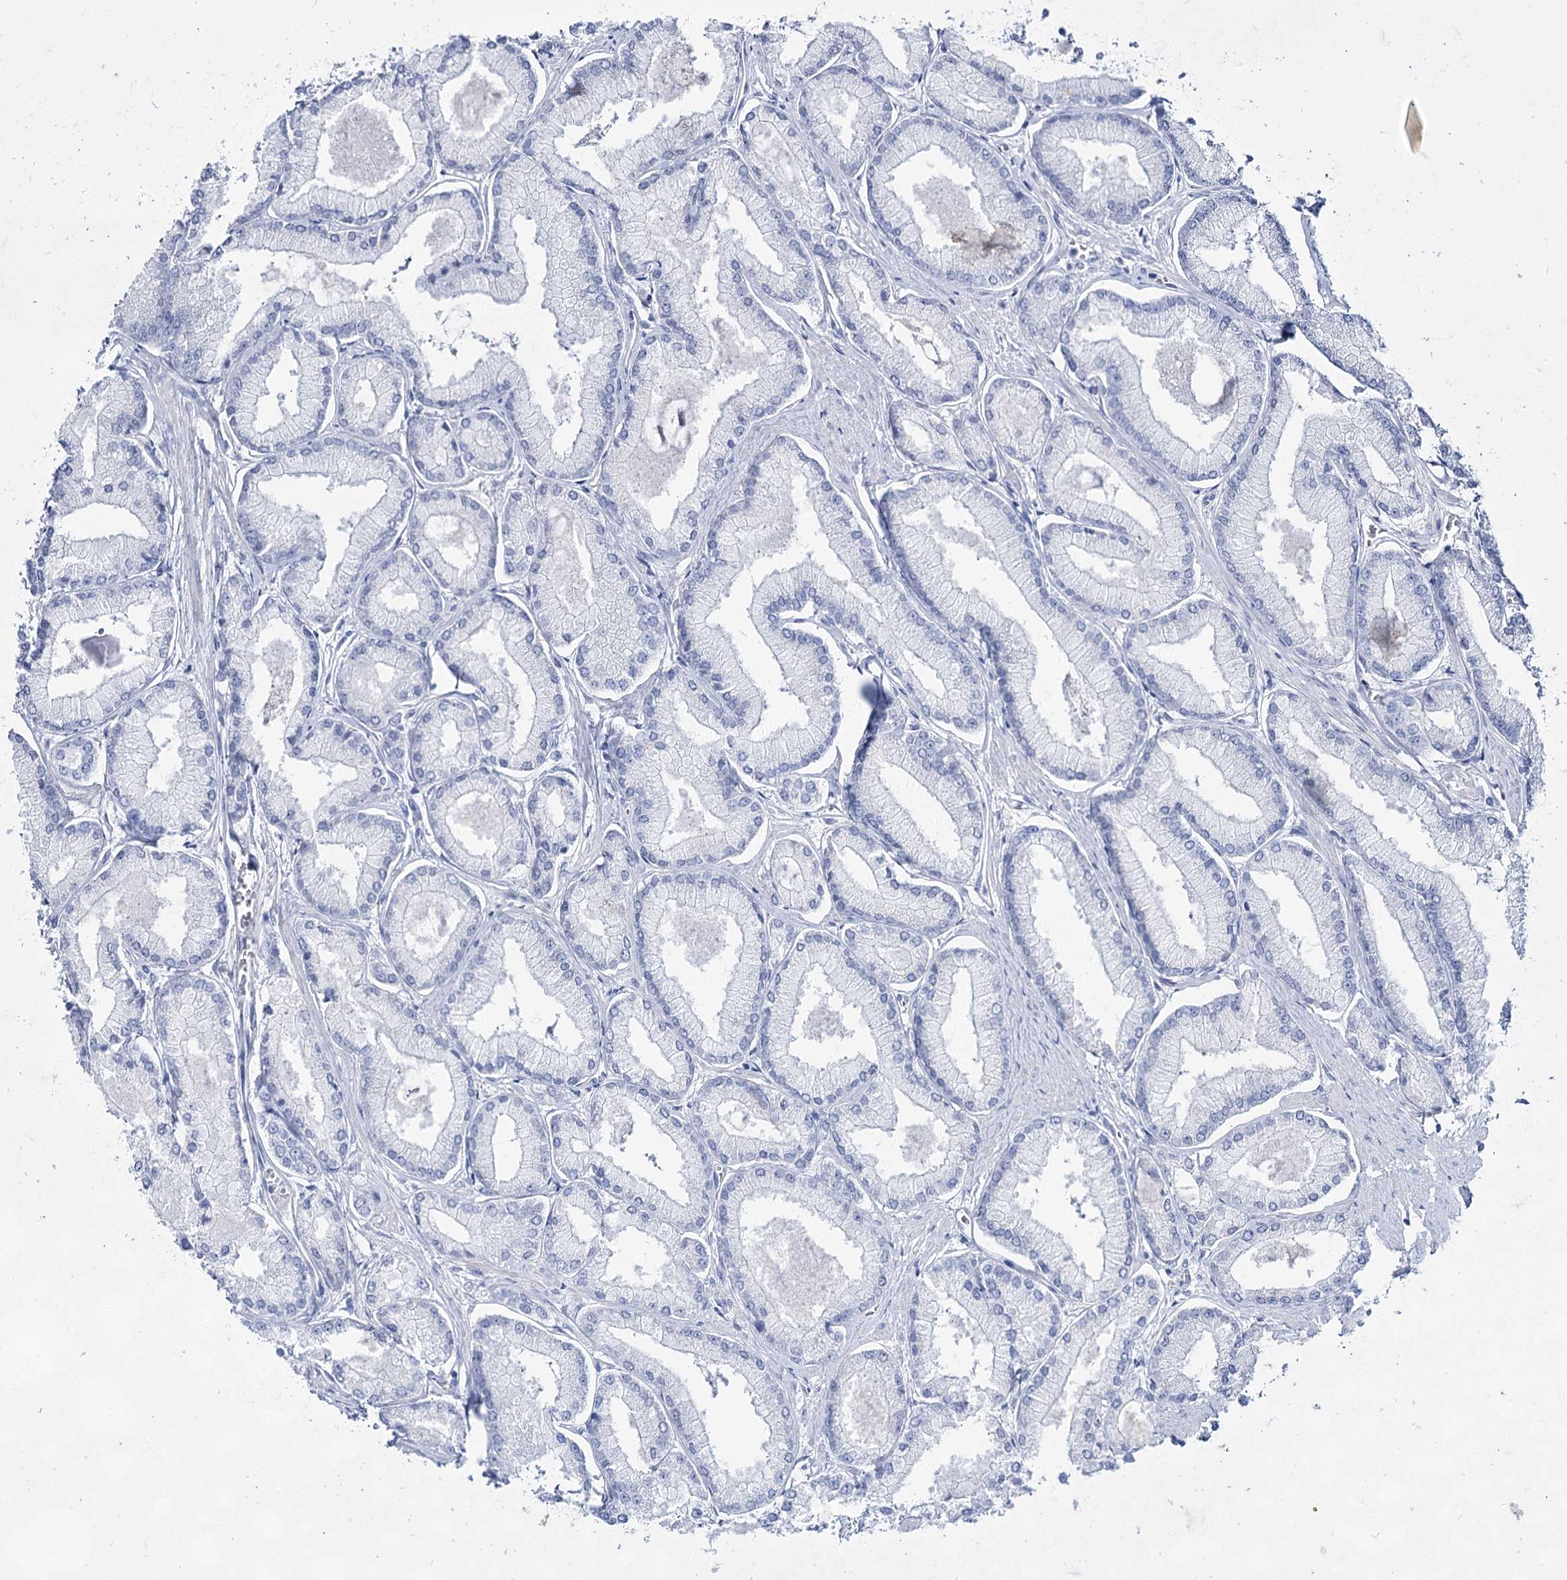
{"staining": {"intensity": "negative", "quantity": "none", "location": "none"}, "tissue": "prostate cancer", "cell_type": "Tumor cells", "image_type": "cancer", "snomed": [{"axis": "morphology", "description": "Adenocarcinoma, Low grade"}, {"axis": "topography", "description": "Prostate"}], "caption": "A photomicrograph of human prostate cancer is negative for staining in tumor cells.", "gene": "ACRV1", "patient": {"sex": "male", "age": 74}}